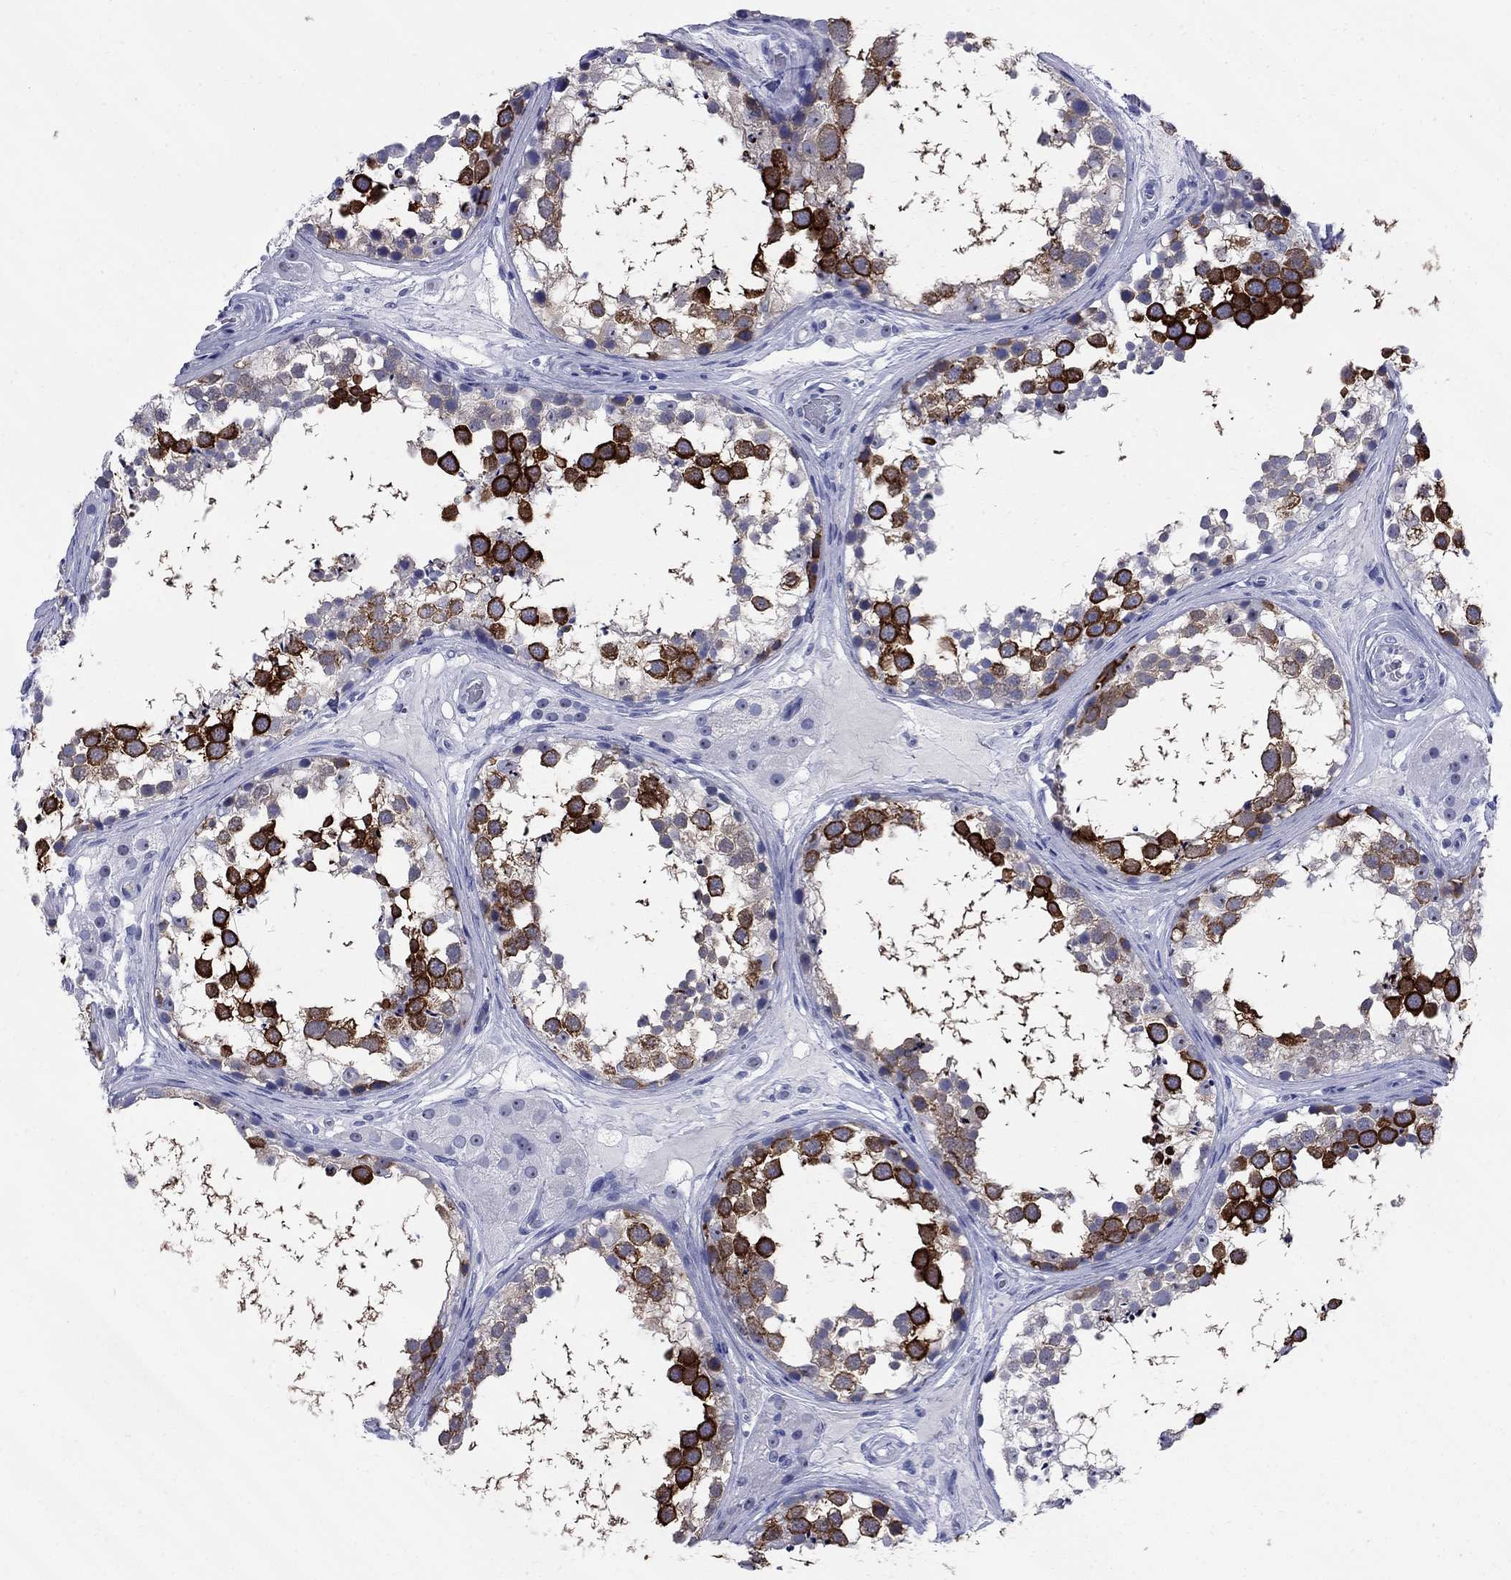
{"staining": {"intensity": "strong", "quantity": "25%-75%", "location": "cytoplasmic/membranous"}, "tissue": "testis", "cell_type": "Cells in seminiferous ducts", "image_type": "normal", "snomed": [{"axis": "morphology", "description": "Normal tissue, NOS"}, {"axis": "morphology", "description": "Seminoma, NOS"}, {"axis": "topography", "description": "Testis"}], "caption": "This micrograph displays immunohistochemistry staining of unremarkable testis, with high strong cytoplasmic/membranous expression in about 25%-75% of cells in seminiferous ducts.", "gene": "TACC3", "patient": {"sex": "male", "age": 65}}